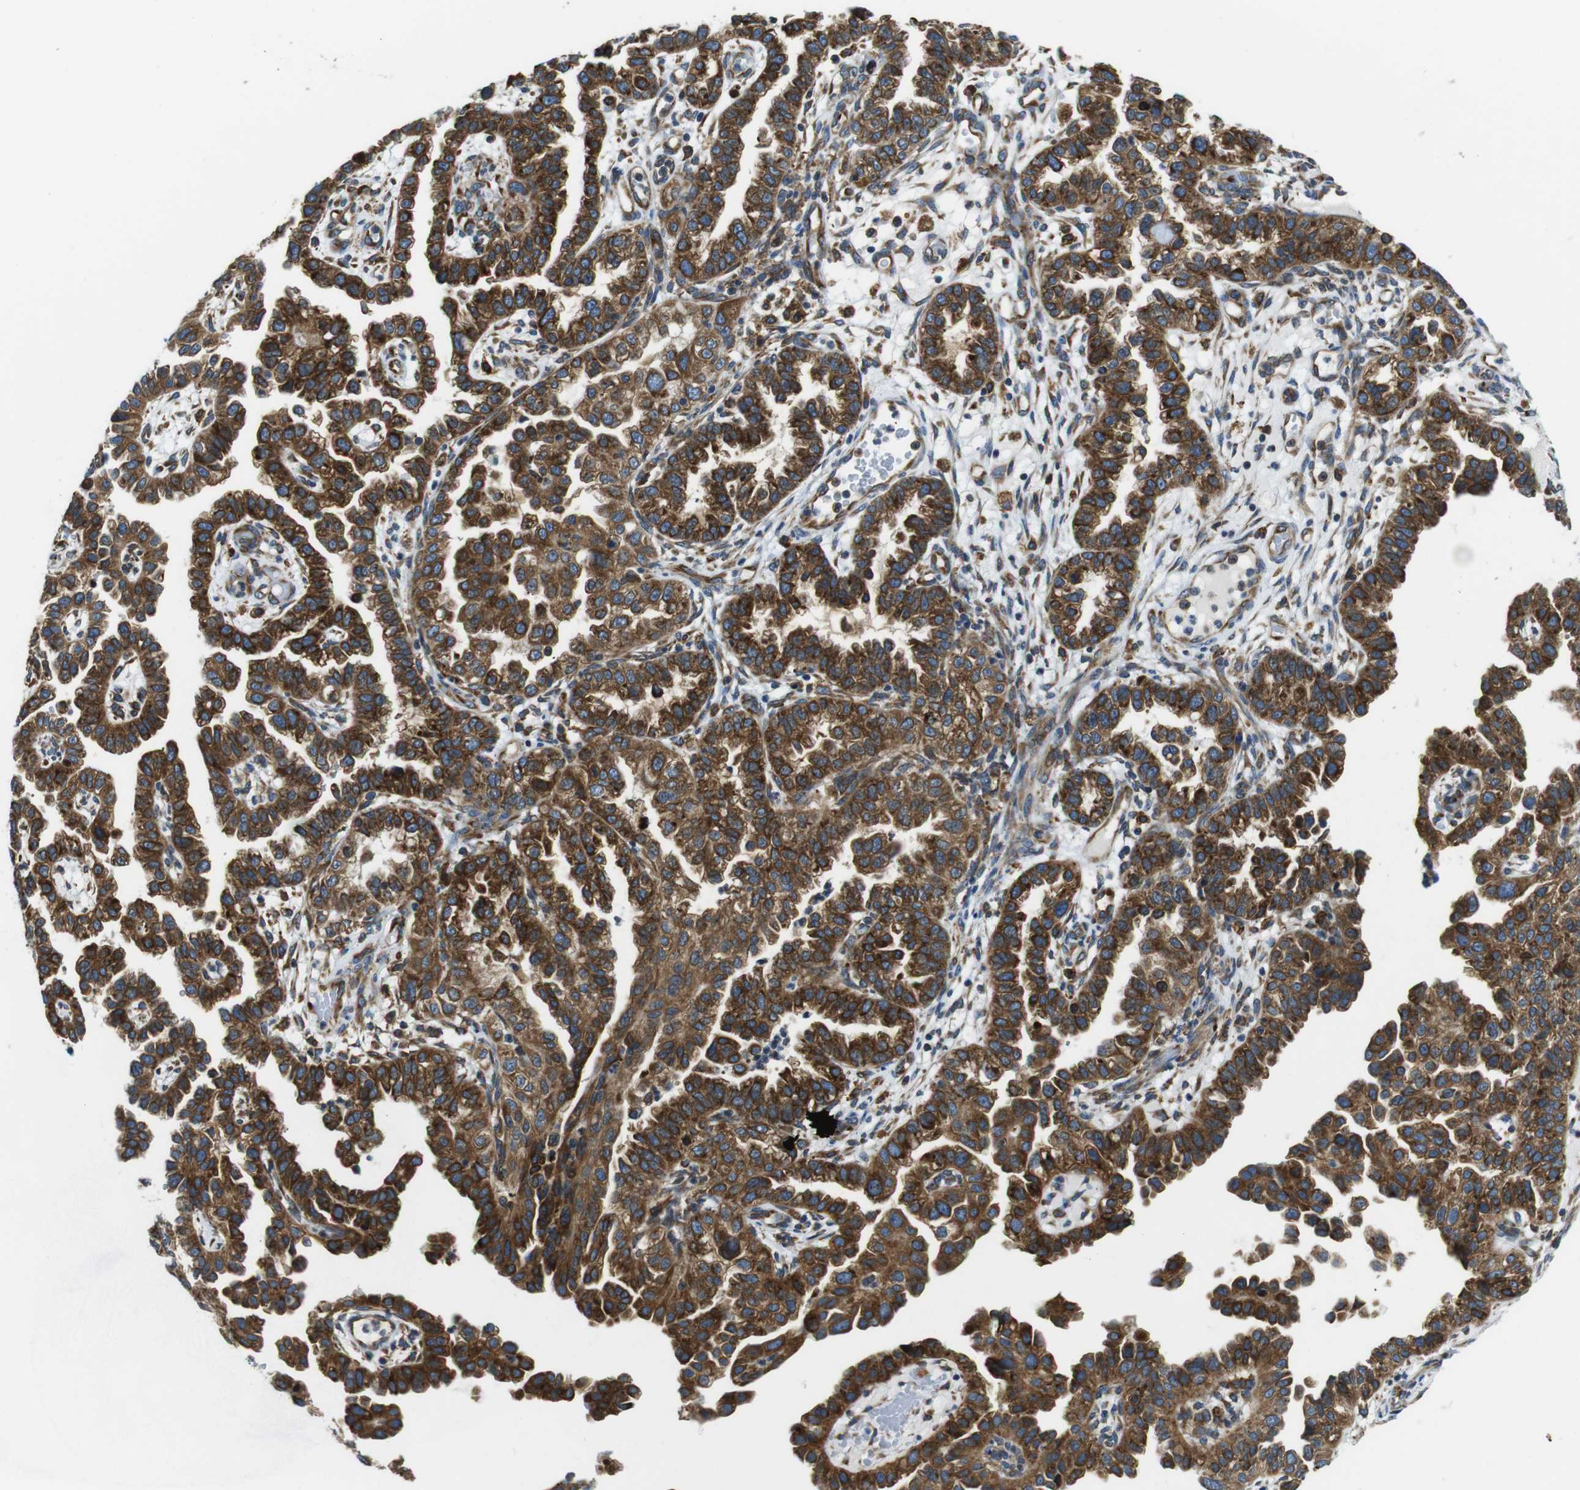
{"staining": {"intensity": "strong", "quantity": ">75%", "location": "cytoplasmic/membranous"}, "tissue": "endometrial cancer", "cell_type": "Tumor cells", "image_type": "cancer", "snomed": [{"axis": "morphology", "description": "Adenocarcinoma, NOS"}, {"axis": "topography", "description": "Endometrium"}], "caption": "Immunohistochemical staining of human endometrial cancer (adenocarcinoma) demonstrates strong cytoplasmic/membranous protein expression in about >75% of tumor cells.", "gene": "UGGT1", "patient": {"sex": "female", "age": 85}}